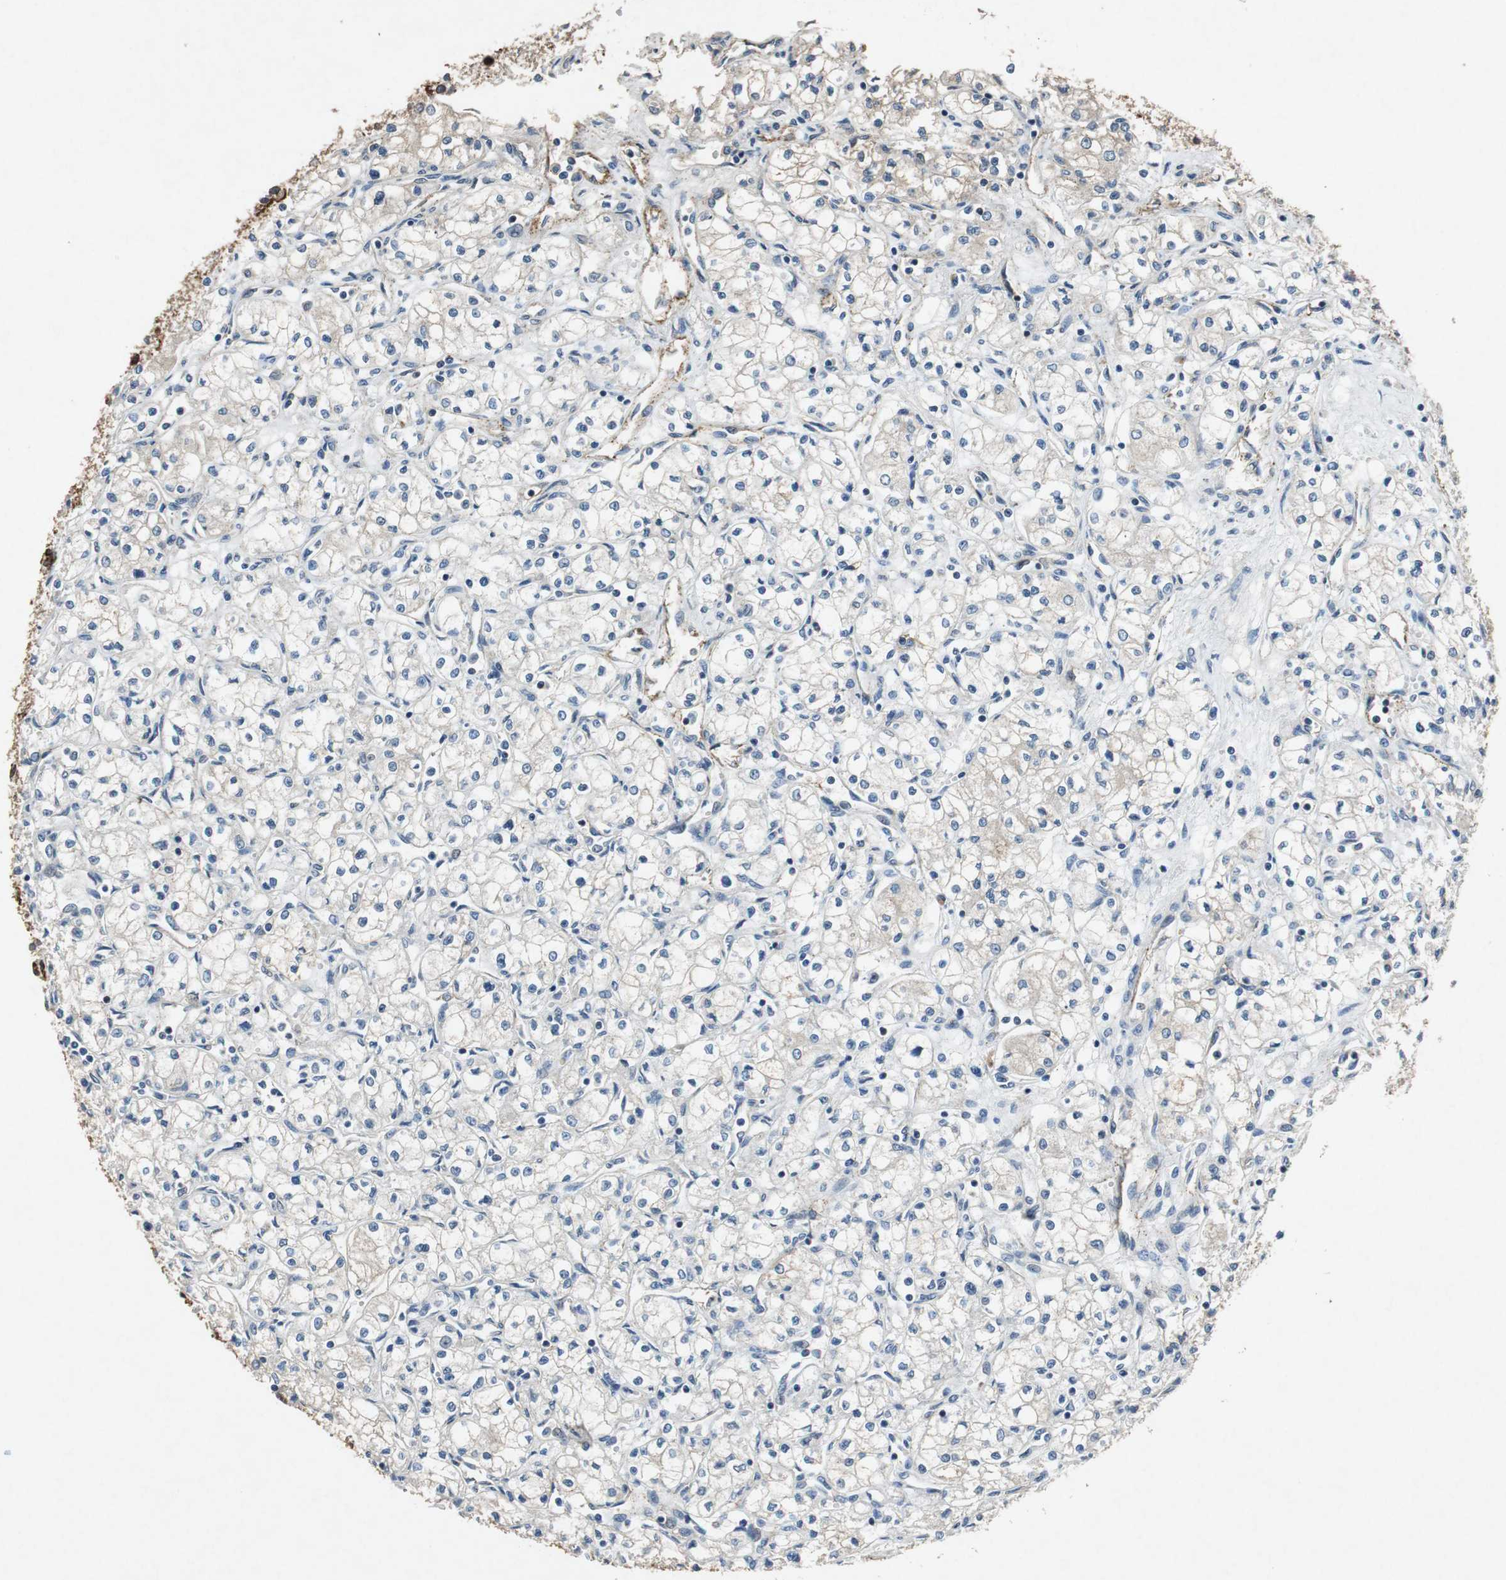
{"staining": {"intensity": "negative", "quantity": "none", "location": "none"}, "tissue": "renal cancer", "cell_type": "Tumor cells", "image_type": "cancer", "snomed": [{"axis": "morphology", "description": "Normal tissue, NOS"}, {"axis": "morphology", "description": "Adenocarcinoma, NOS"}, {"axis": "topography", "description": "Kidney"}], "caption": "High power microscopy histopathology image of an IHC histopathology image of adenocarcinoma (renal), revealing no significant staining in tumor cells.", "gene": "TUBA4A", "patient": {"sex": "male", "age": 59}}